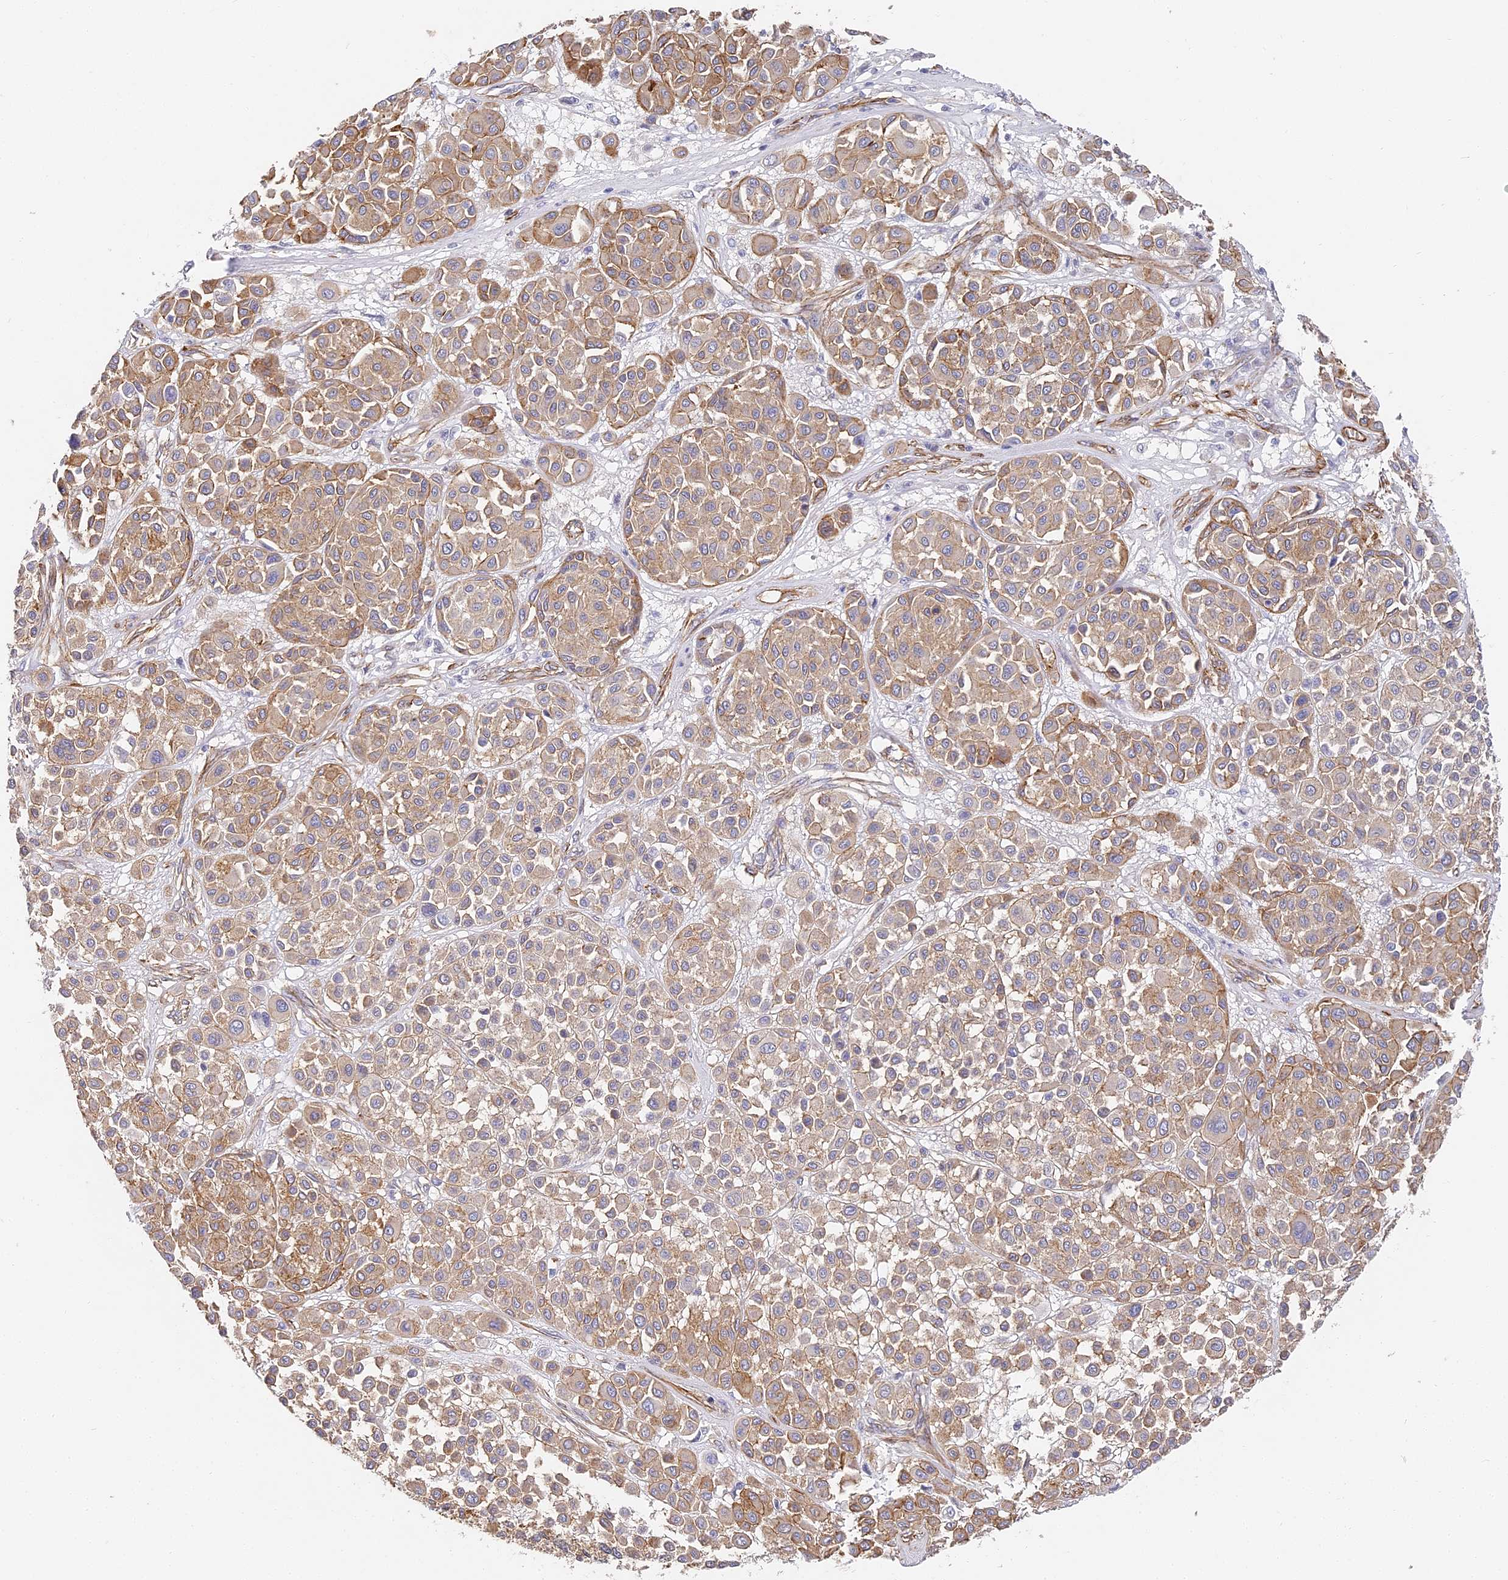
{"staining": {"intensity": "weak", "quantity": ">75%", "location": "cytoplasmic/membranous"}, "tissue": "melanoma", "cell_type": "Tumor cells", "image_type": "cancer", "snomed": [{"axis": "morphology", "description": "Malignant melanoma, Metastatic site"}, {"axis": "topography", "description": "Soft tissue"}], "caption": "DAB immunohistochemical staining of malignant melanoma (metastatic site) exhibits weak cytoplasmic/membranous protein expression in approximately >75% of tumor cells.", "gene": "CCDC30", "patient": {"sex": "male", "age": 41}}